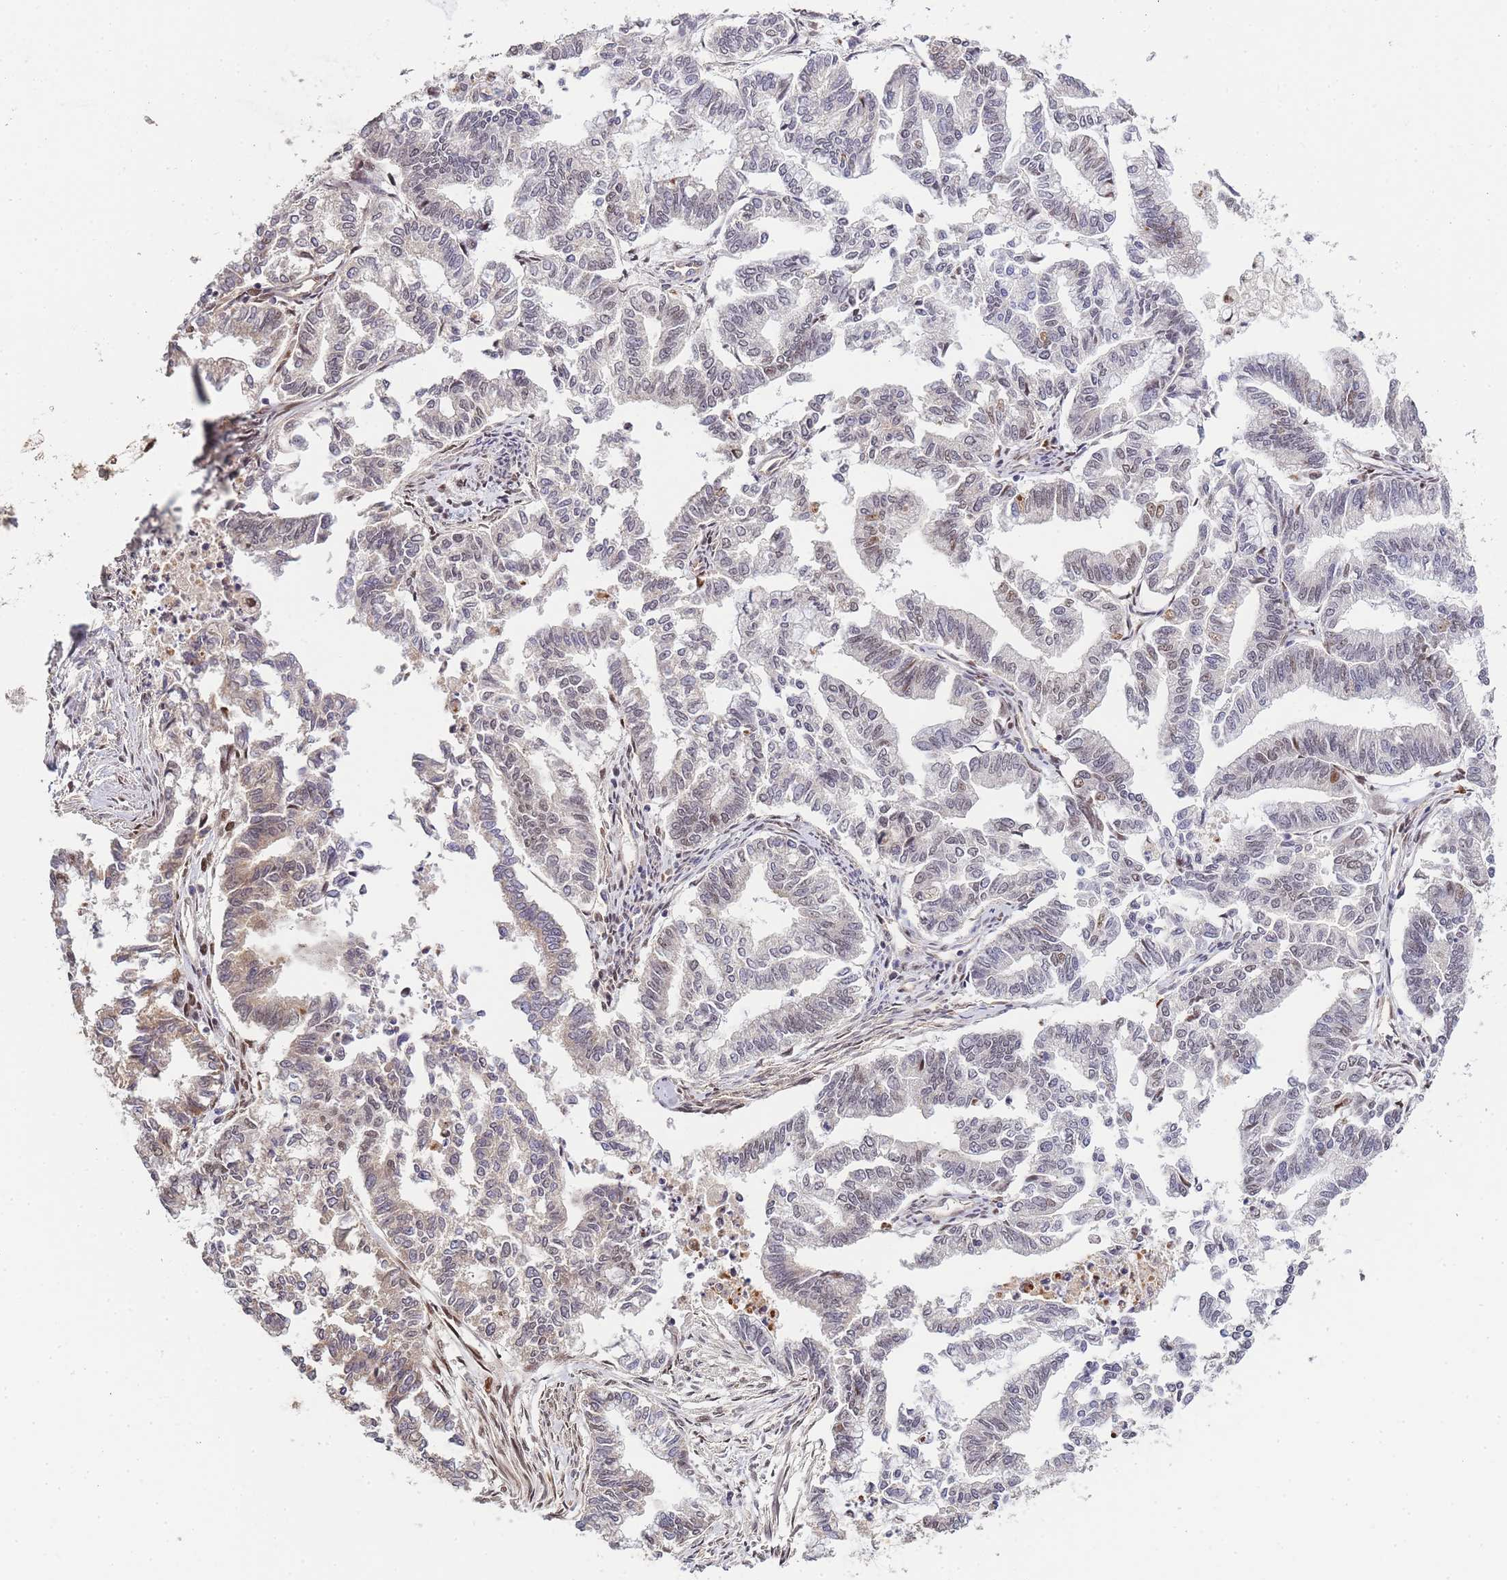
{"staining": {"intensity": "moderate", "quantity": "<25%", "location": "nuclear"}, "tissue": "endometrial cancer", "cell_type": "Tumor cells", "image_type": "cancer", "snomed": [{"axis": "morphology", "description": "Adenocarcinoma, NOS"}, {"axis": "topography", "description": "Endometrium"}], "caption": "Brown immunohistochemical staining in human adenocarcinoma (endometrial) reveals moderate nuclear staining in approximately <25% of tumor cells.", "gene": "PRKDC", "patient": {"sex": "female", "age": 79}}